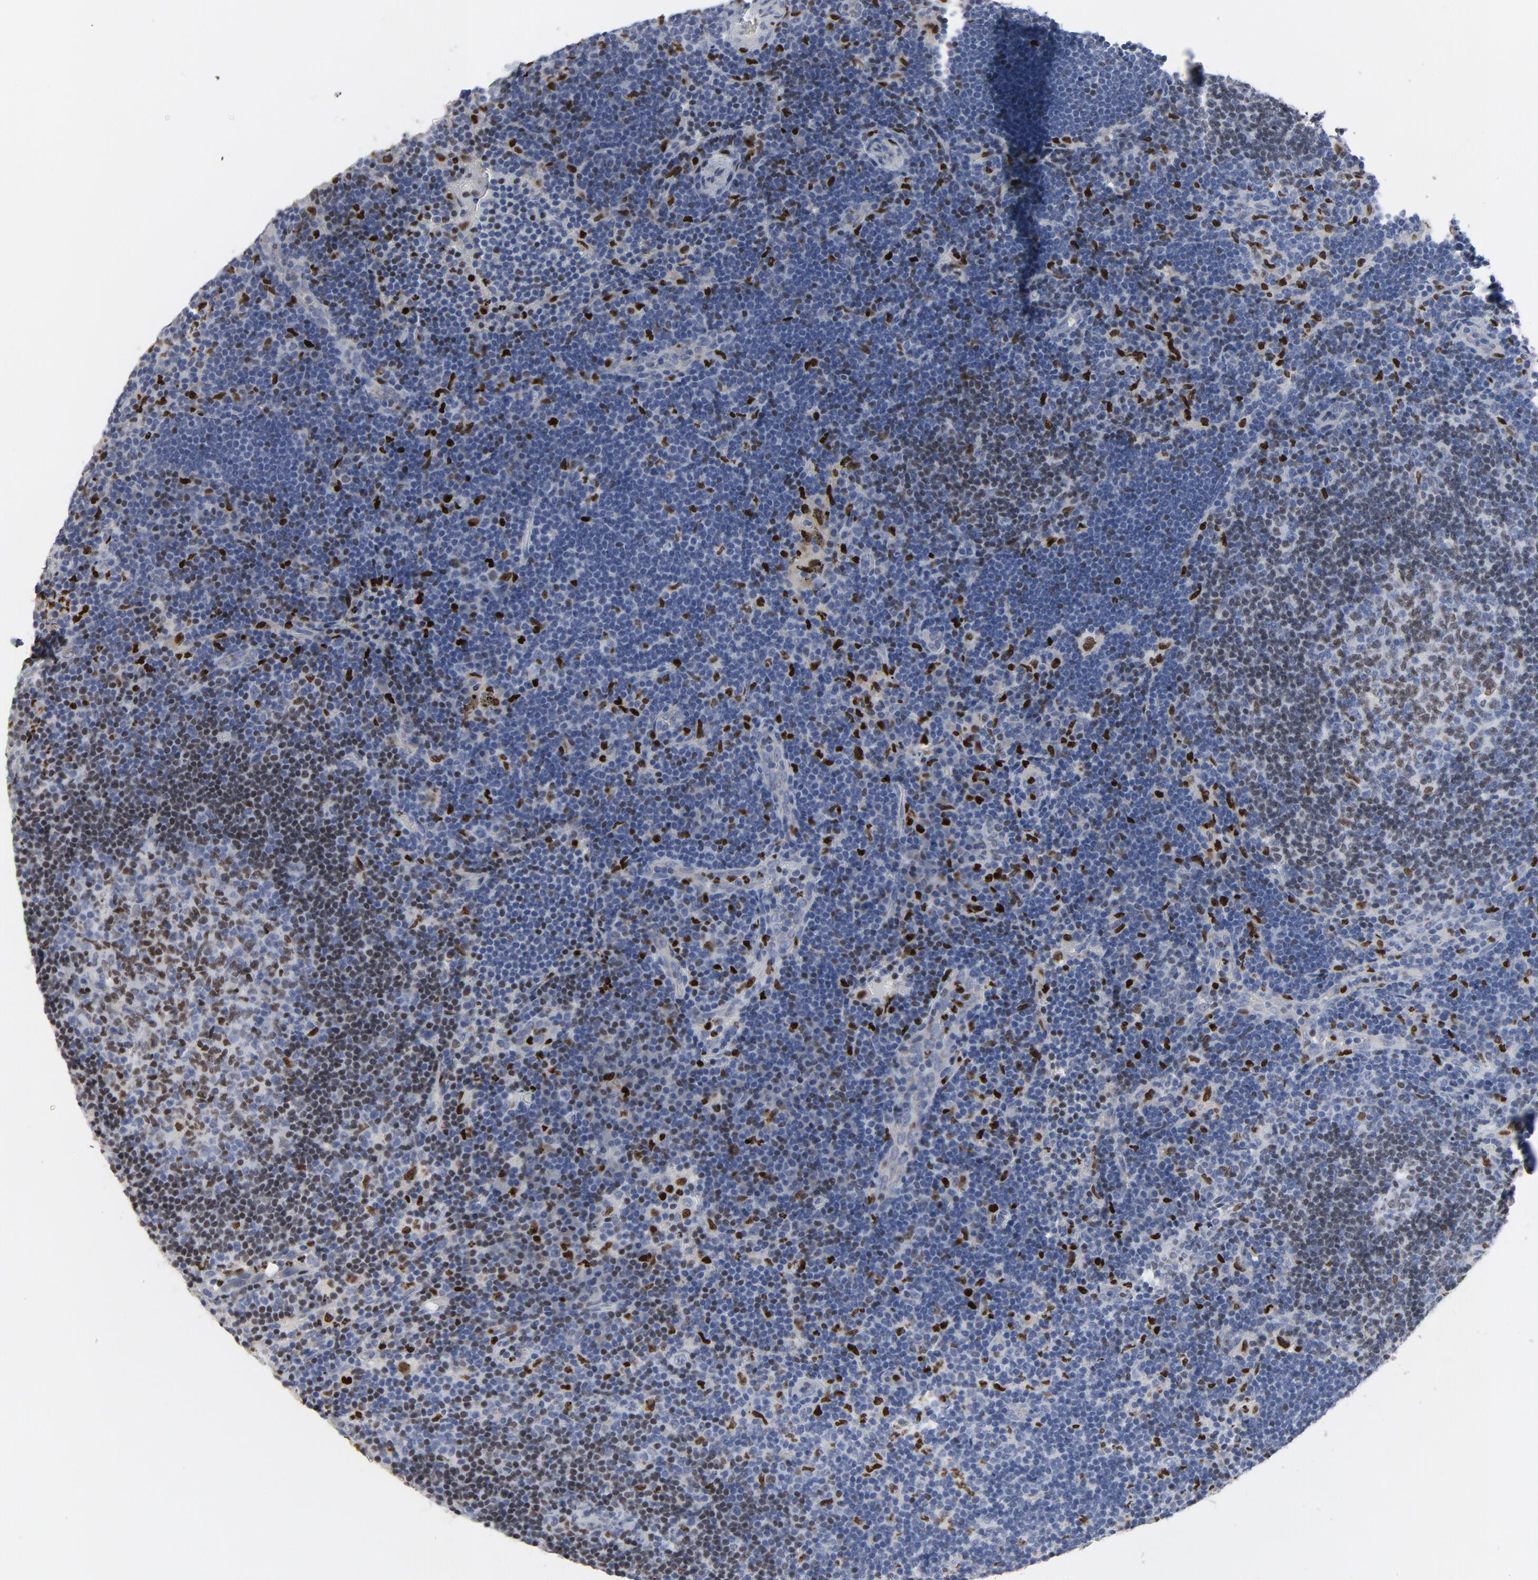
{"staining": {"intensity": "strong", "quantity": "25%-75%", "location": "nuclear"}, "tissue": "lymph node", "cell_type": "Germinal center cells", "image_type": "normal", "snomed": [{"axis": "morphology", "description": "Normal tissue, NOS"}, {"axis": "morphology", "description": "Squamous cell carcinoma, metastatic, NOS"}, {"axis": "topography", "description": "Lymph node"}], "caption": "Germinal center cells demonstrate high levels of strong nuclear expression in approximately 25%-75% of cells in normal human lymph node.", "gene": "SPI1", "patient": {"sex": "female", "age": 53}}